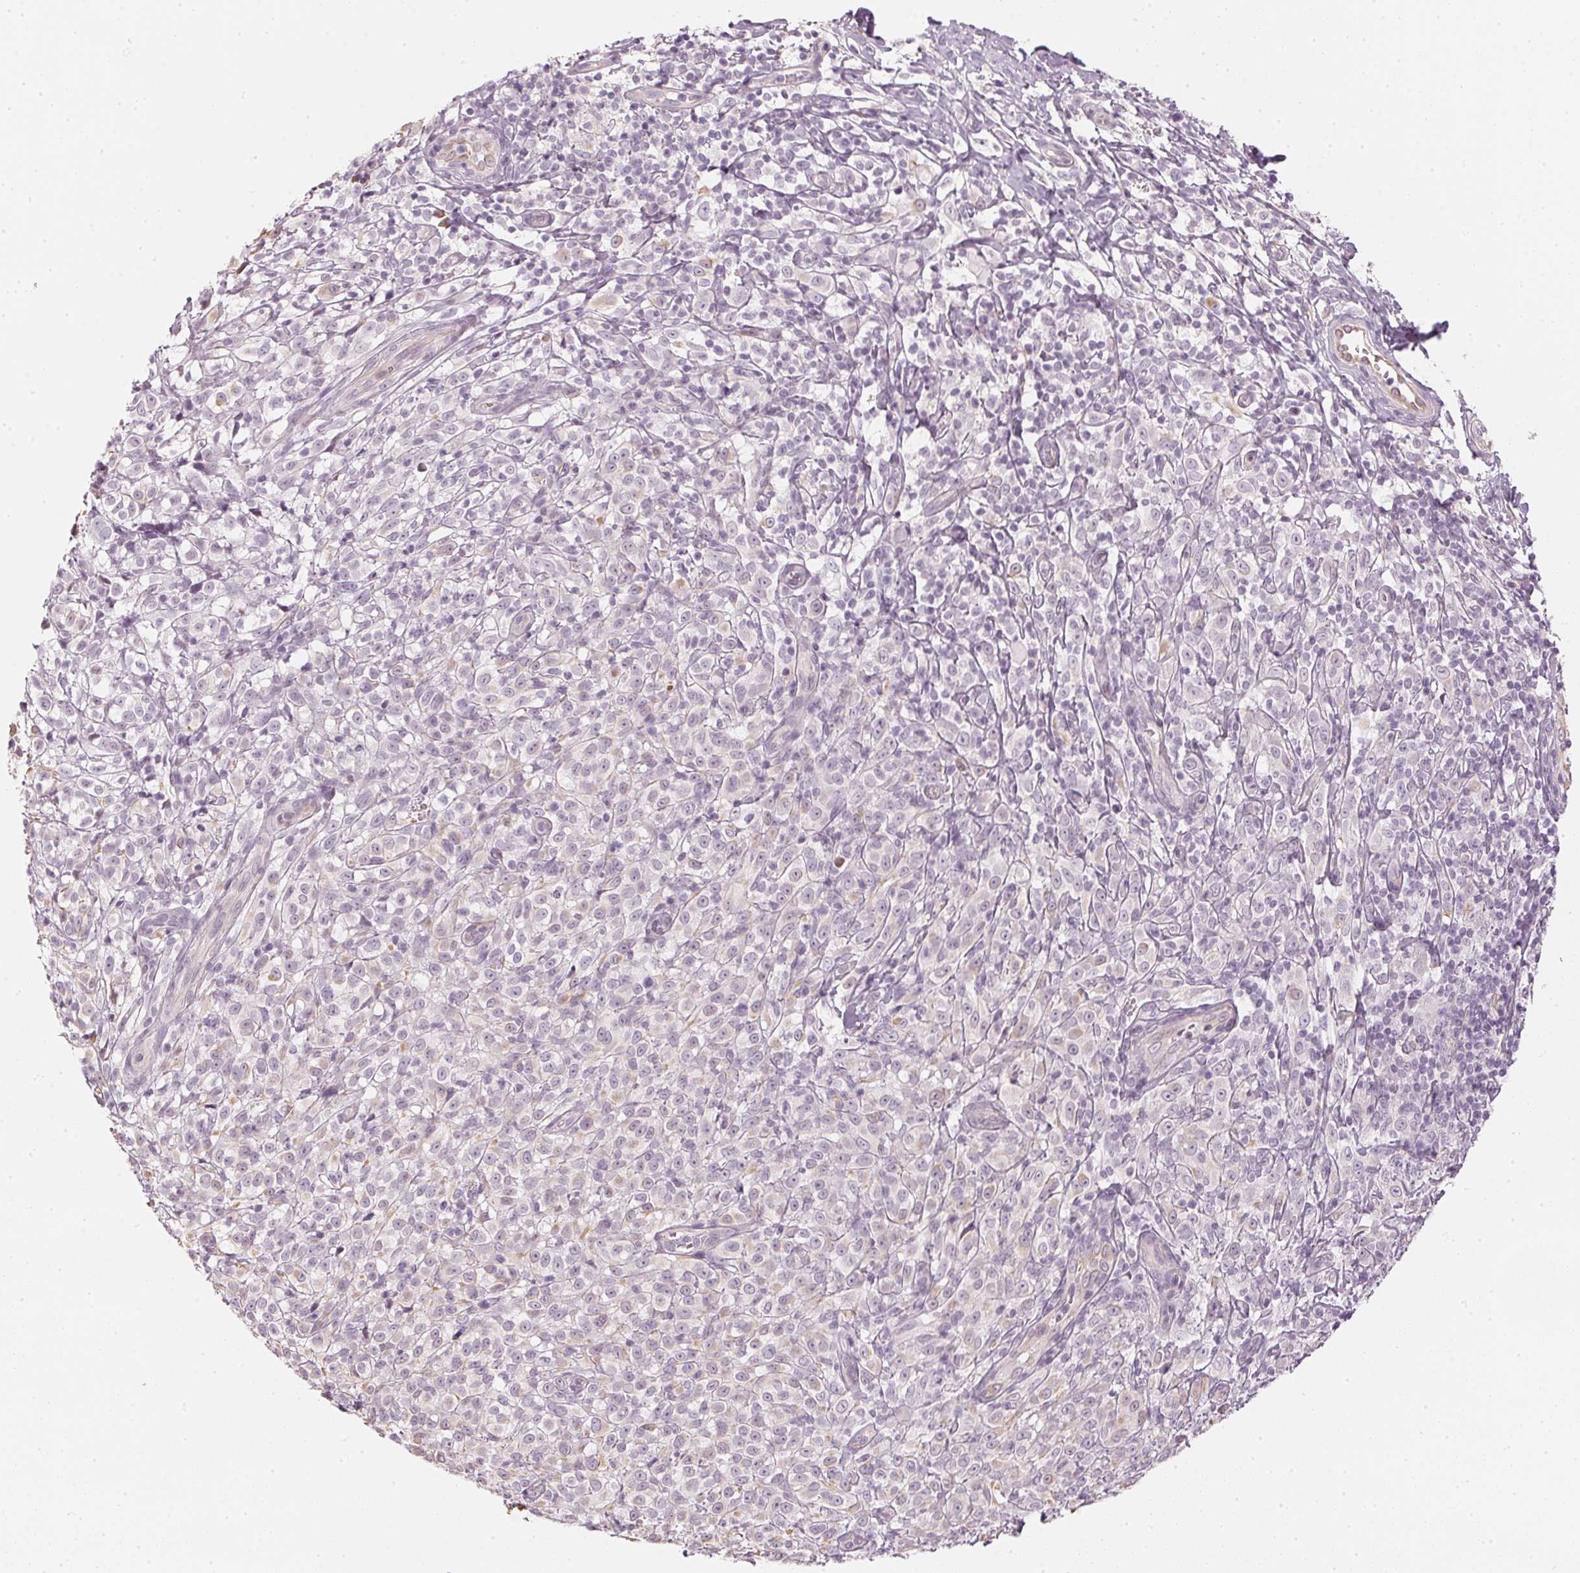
{"staining": {"intensity": "negative", "quantity": "none", "location": "none"}, "tissue": "melanoma", "cell_type": "Tumor cells", "image_type": "cancer", "snomed": [{"axis": "morphology", "description": "Malignant melanoma, NOS"}, {"axis": "topography", "description": "Skin"}], "caption": "Immunohistochemical staining of human melanoma displays no significant staining in tumor cells.", "gene": "APLP1", "patient": {"sex": "male", "age": 85}}